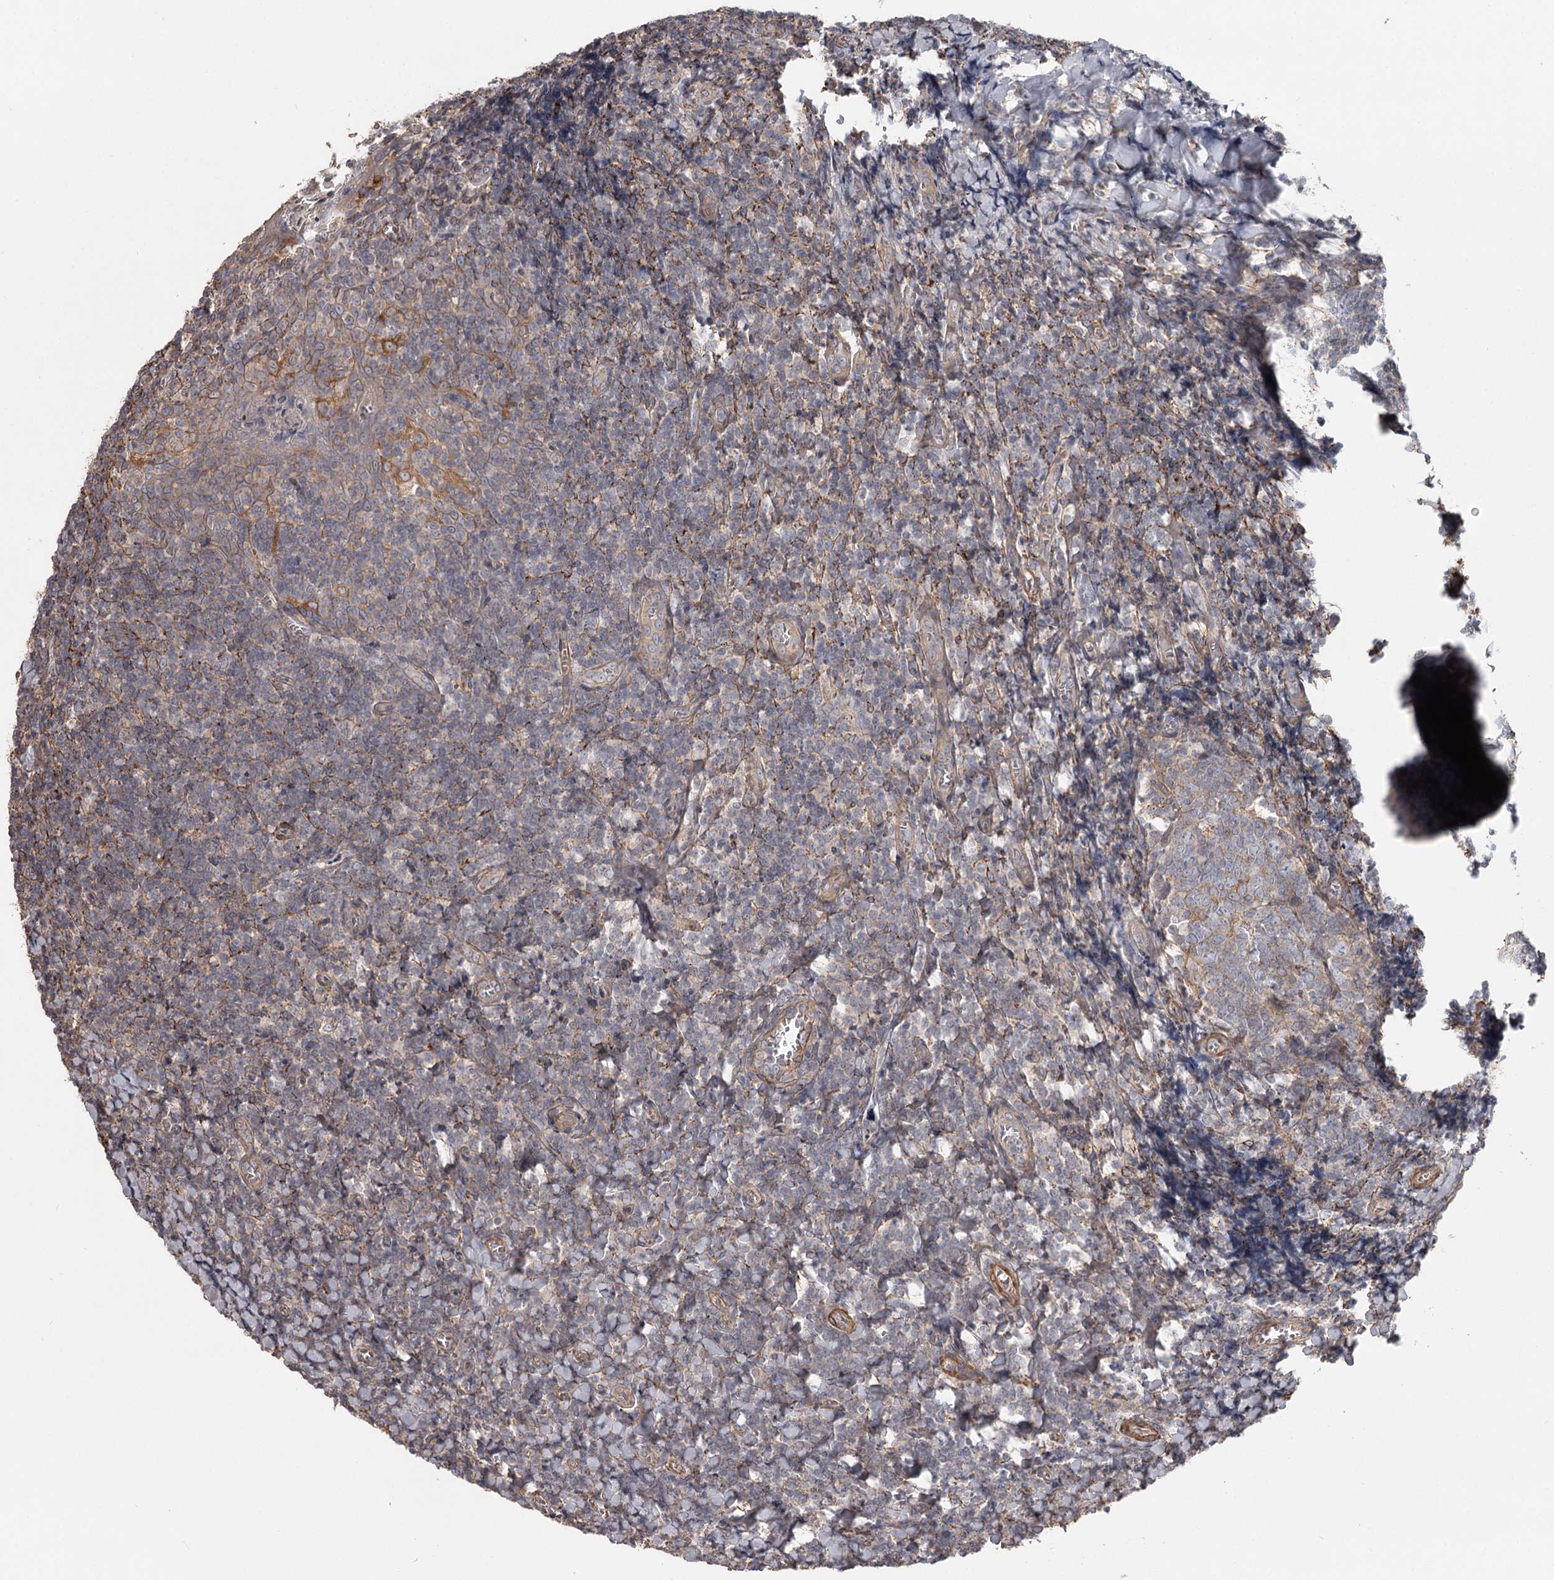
{"staining": {"intensity": "weak", "quantity": "25%-75%", "location": "cytoplasmic/membranous"}, "tissue": "tonsil", "cell_type": "Germinal center cells", "image_type": "normal", "snomed": [{"axis": "morphology", "description": "Normal tissue, NOS"}, {"axis": "topography", "description": "Tonsil"}], "caption": "Approximately 25%-75% of germinal center cells in normal tonsil exhibit weak cytoplasmic/membranous protein positivity as visualized by brown immunohistochemical staining.", "gene": "DHRS9", "patient": {"sex": "male", "age": 27}}